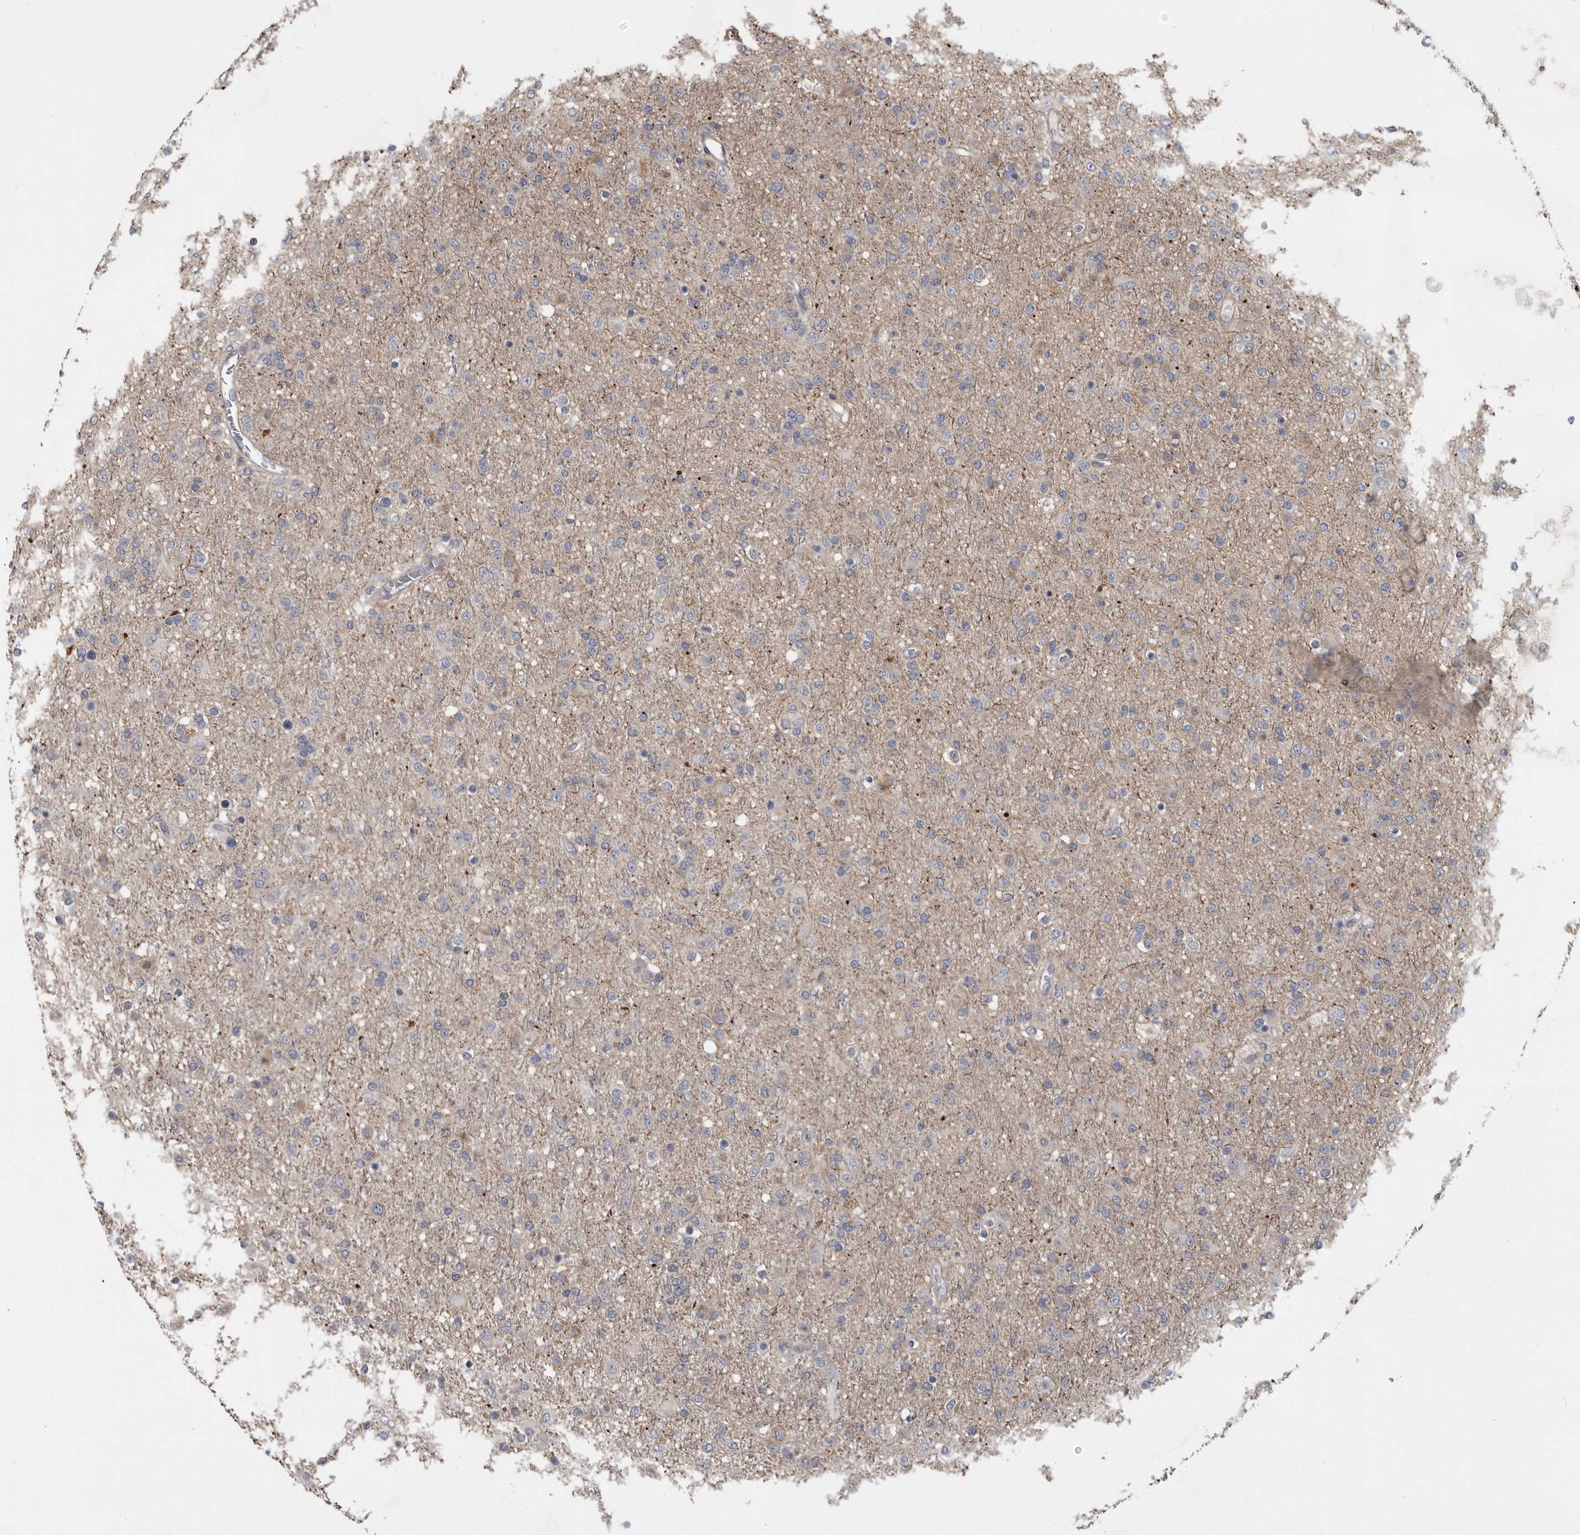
{"staining": {"intensity": "negative", "quantity": "none", "location": "none"}, "tissue": "glioma", "cell_type": "Tumor cells", "image_type": "cancer", "snomed": [{"axis": "morphology", "description": "Glioma, malignant, Low grade"}, {"axis": "topography", "description": "Brain"}], "caption": "An immunohistochemistry (IHC) image of glioma is shown. There is no staining in tumor cells of glioma. (DAB (3,3'-diaminobenzidine) immunohistochemistry (IHC) with hematoxylin counter stain).", "gene": "PDE7A", "patient": {"sex": "male", "age": 65}}